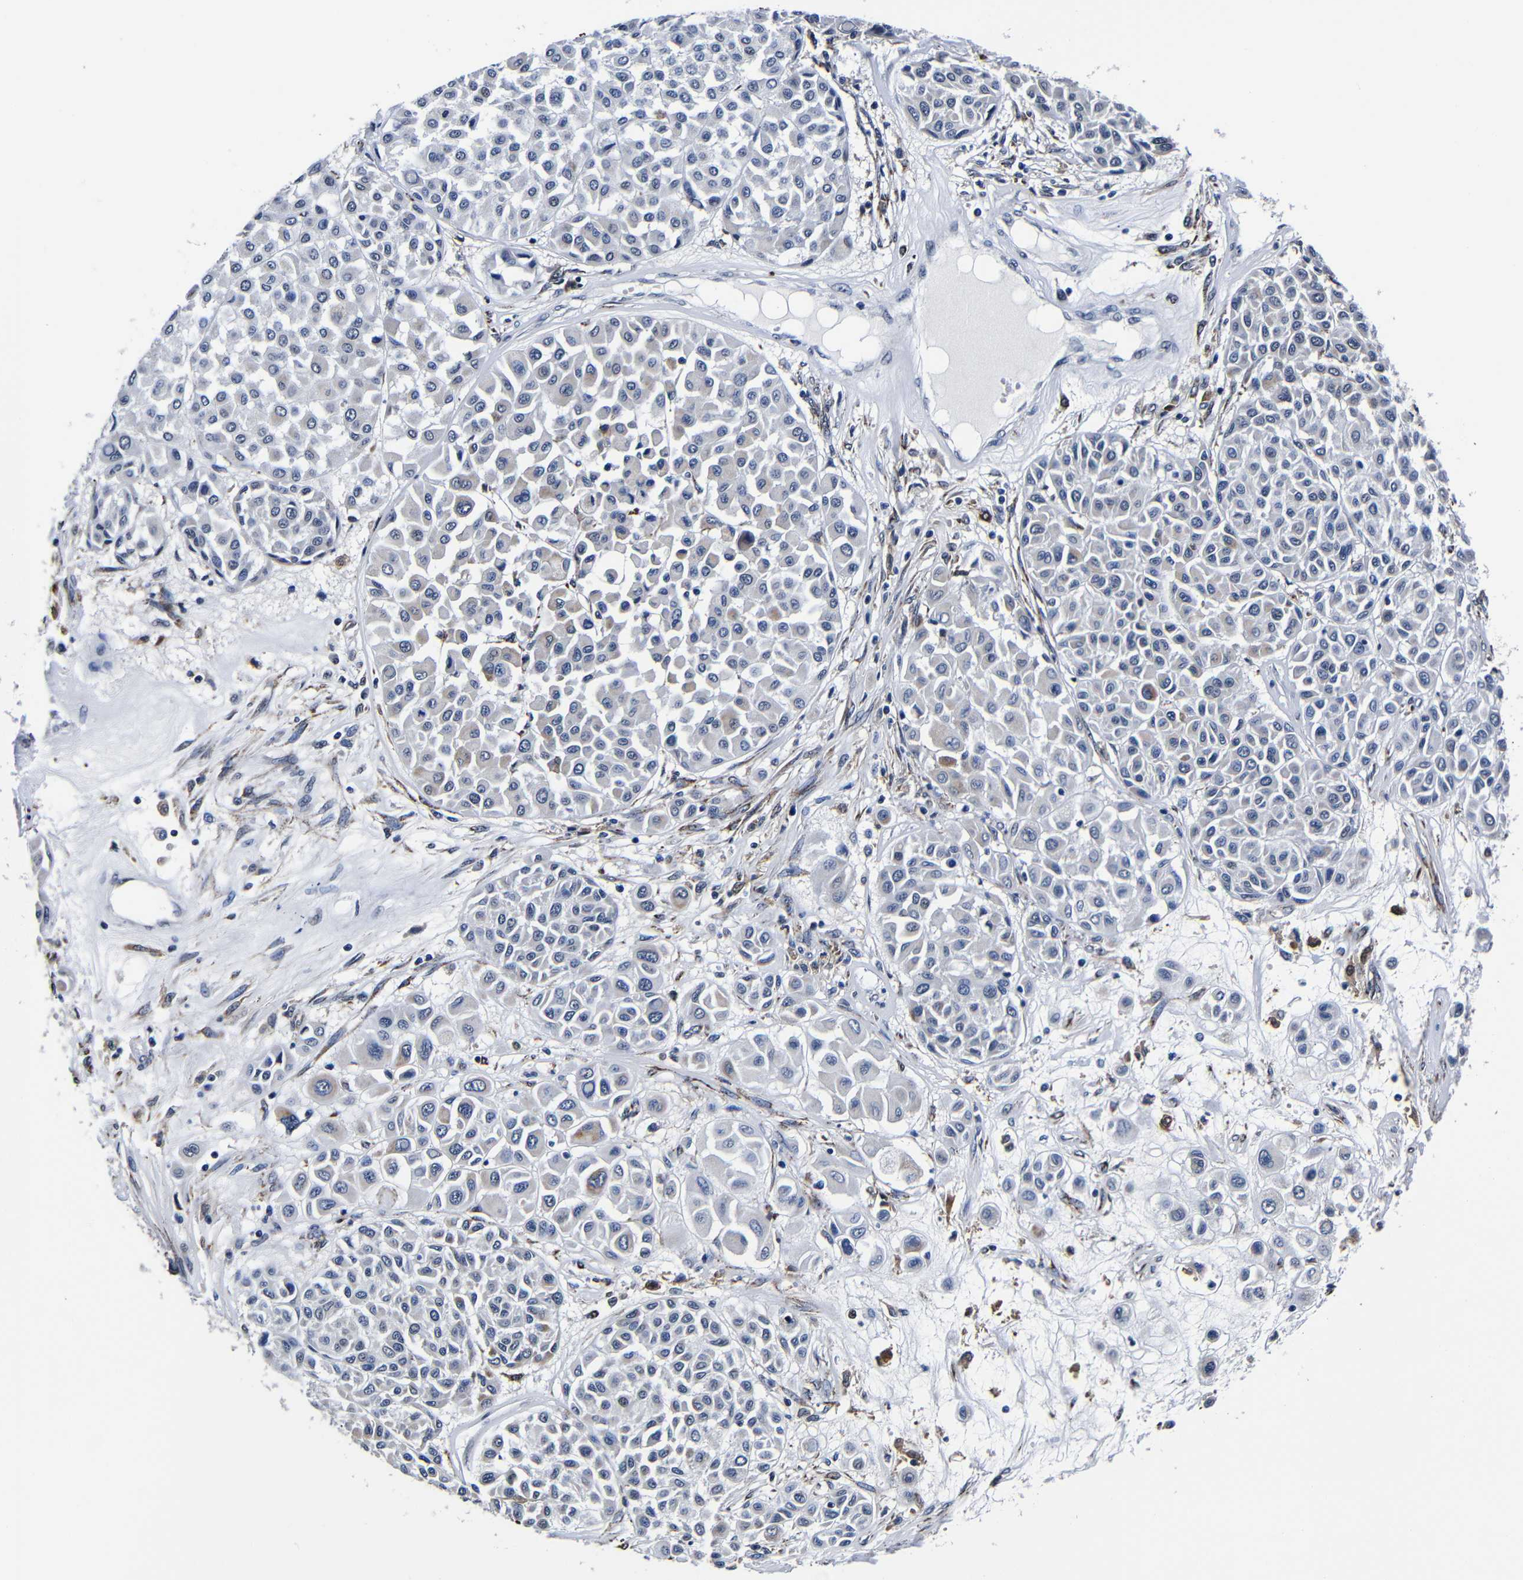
{"staining": {"intensity": "negative", "quantity": "none", "location": "none"}, "tissue": "melanoma", "cell_type": "Tumor cells", "image_type": "cancer", "snomed": [{"axis": "morphology", "description": "Malignant melanoma, Metastatic site"}, {"axis": "topography", "description": "Soft tissue"}], "caption": "Immunohistochemistry histopathology image of neoplastic tissue: human melanoma stained with DAB displays no significant protein positivity in tumor cells.", "gene": "DEPP1", "patient": {"sex": "male", "age": 41}}